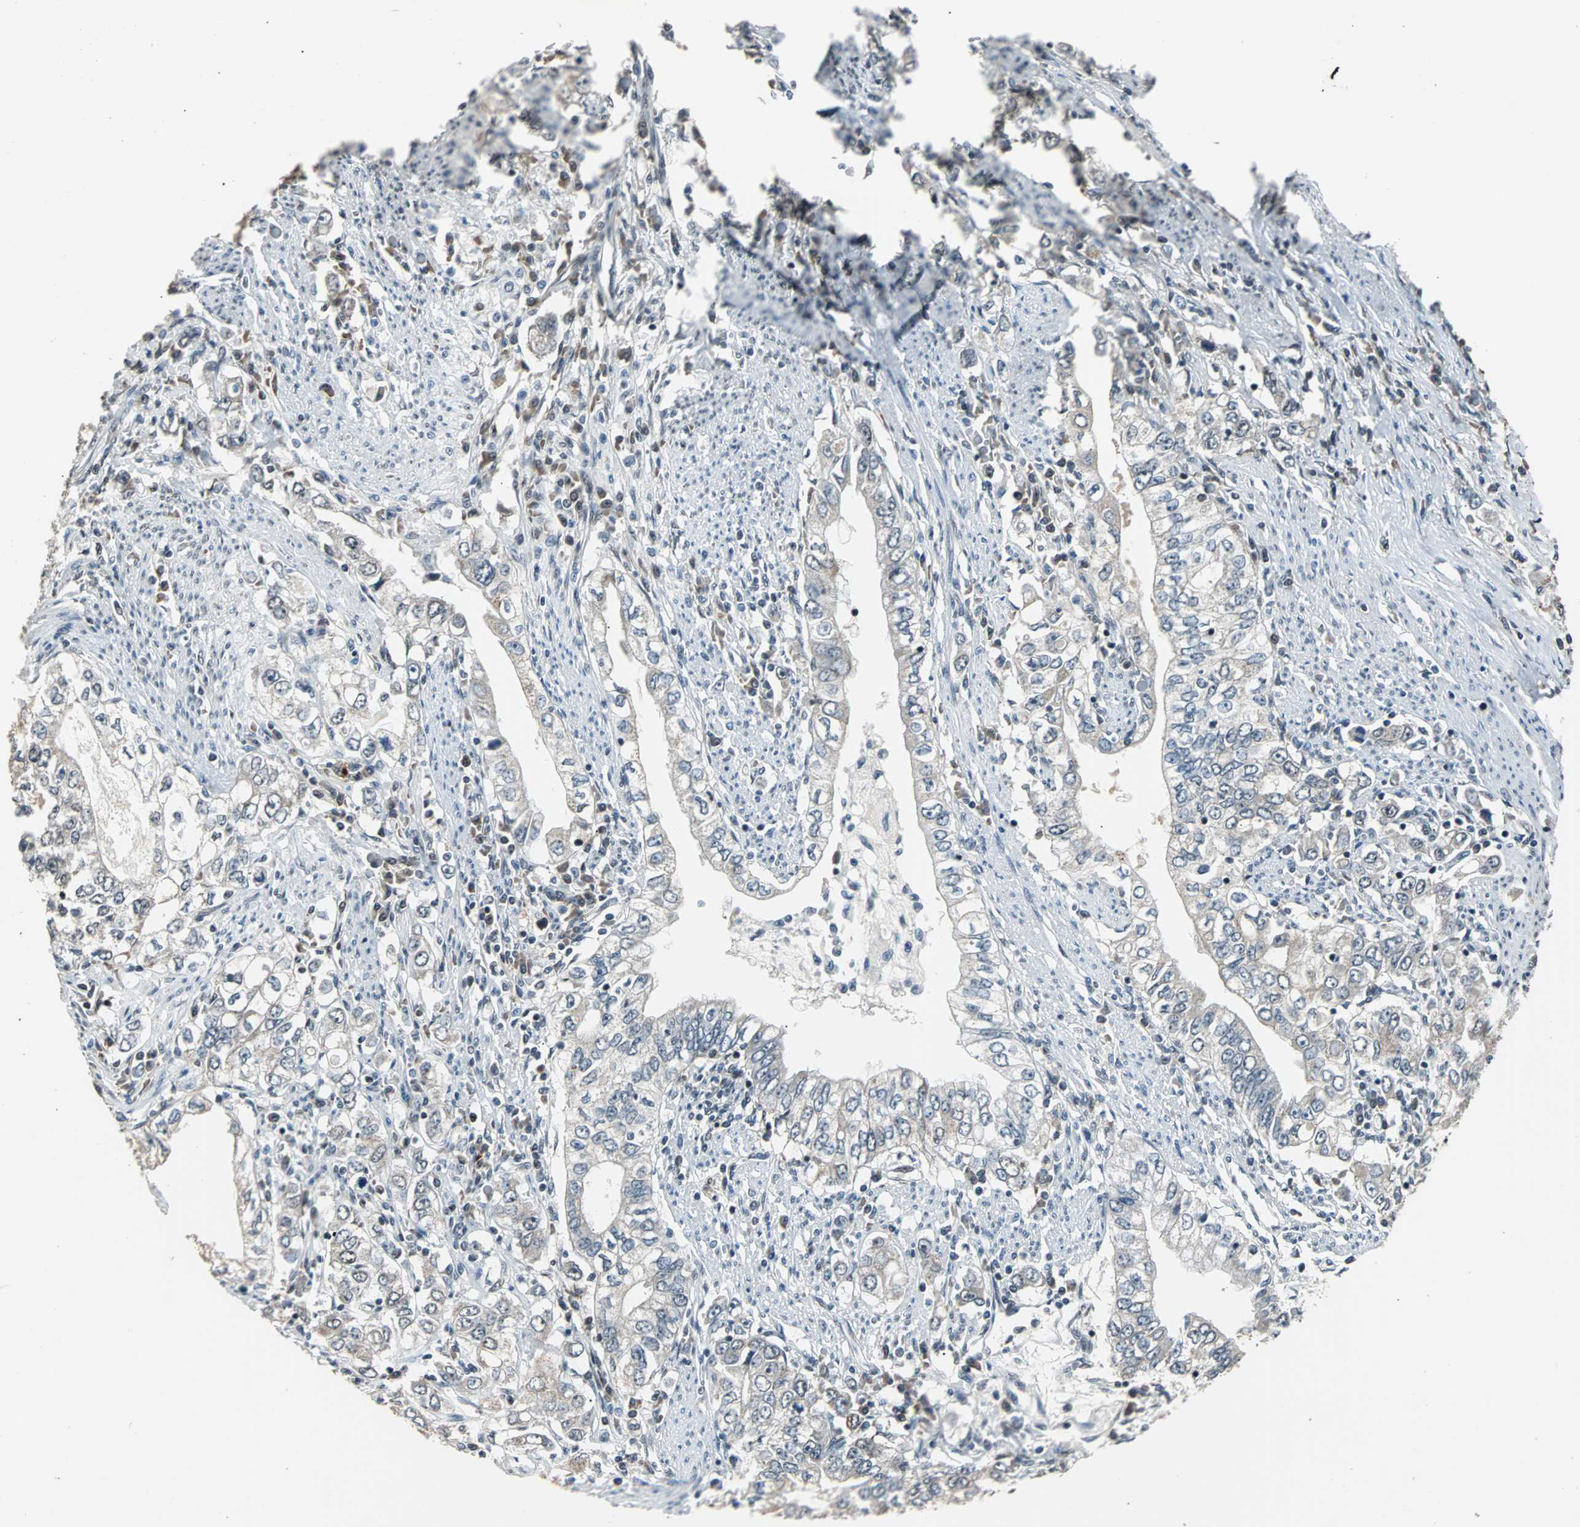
{"staining": {"intensity": "weak", "quantity": "<25%", "location": "cytoplasmic/membranous"}, "tissue": "stomach cancer", "cell_type": "Tumor cells", "image_type": "cancer", "snomed": [{"axis": "morphology", "description": "Adenocarcinoma, NOS"}, {"axis": "topography", "description": "Stomach, lower"}], "caption": "Immunohistochemistry (IHC) of human adenocarcinoma (stomach) displays no staining in tumor cells.", "gene": "USP28", "patient": {"sex": "female", "age": 72}}